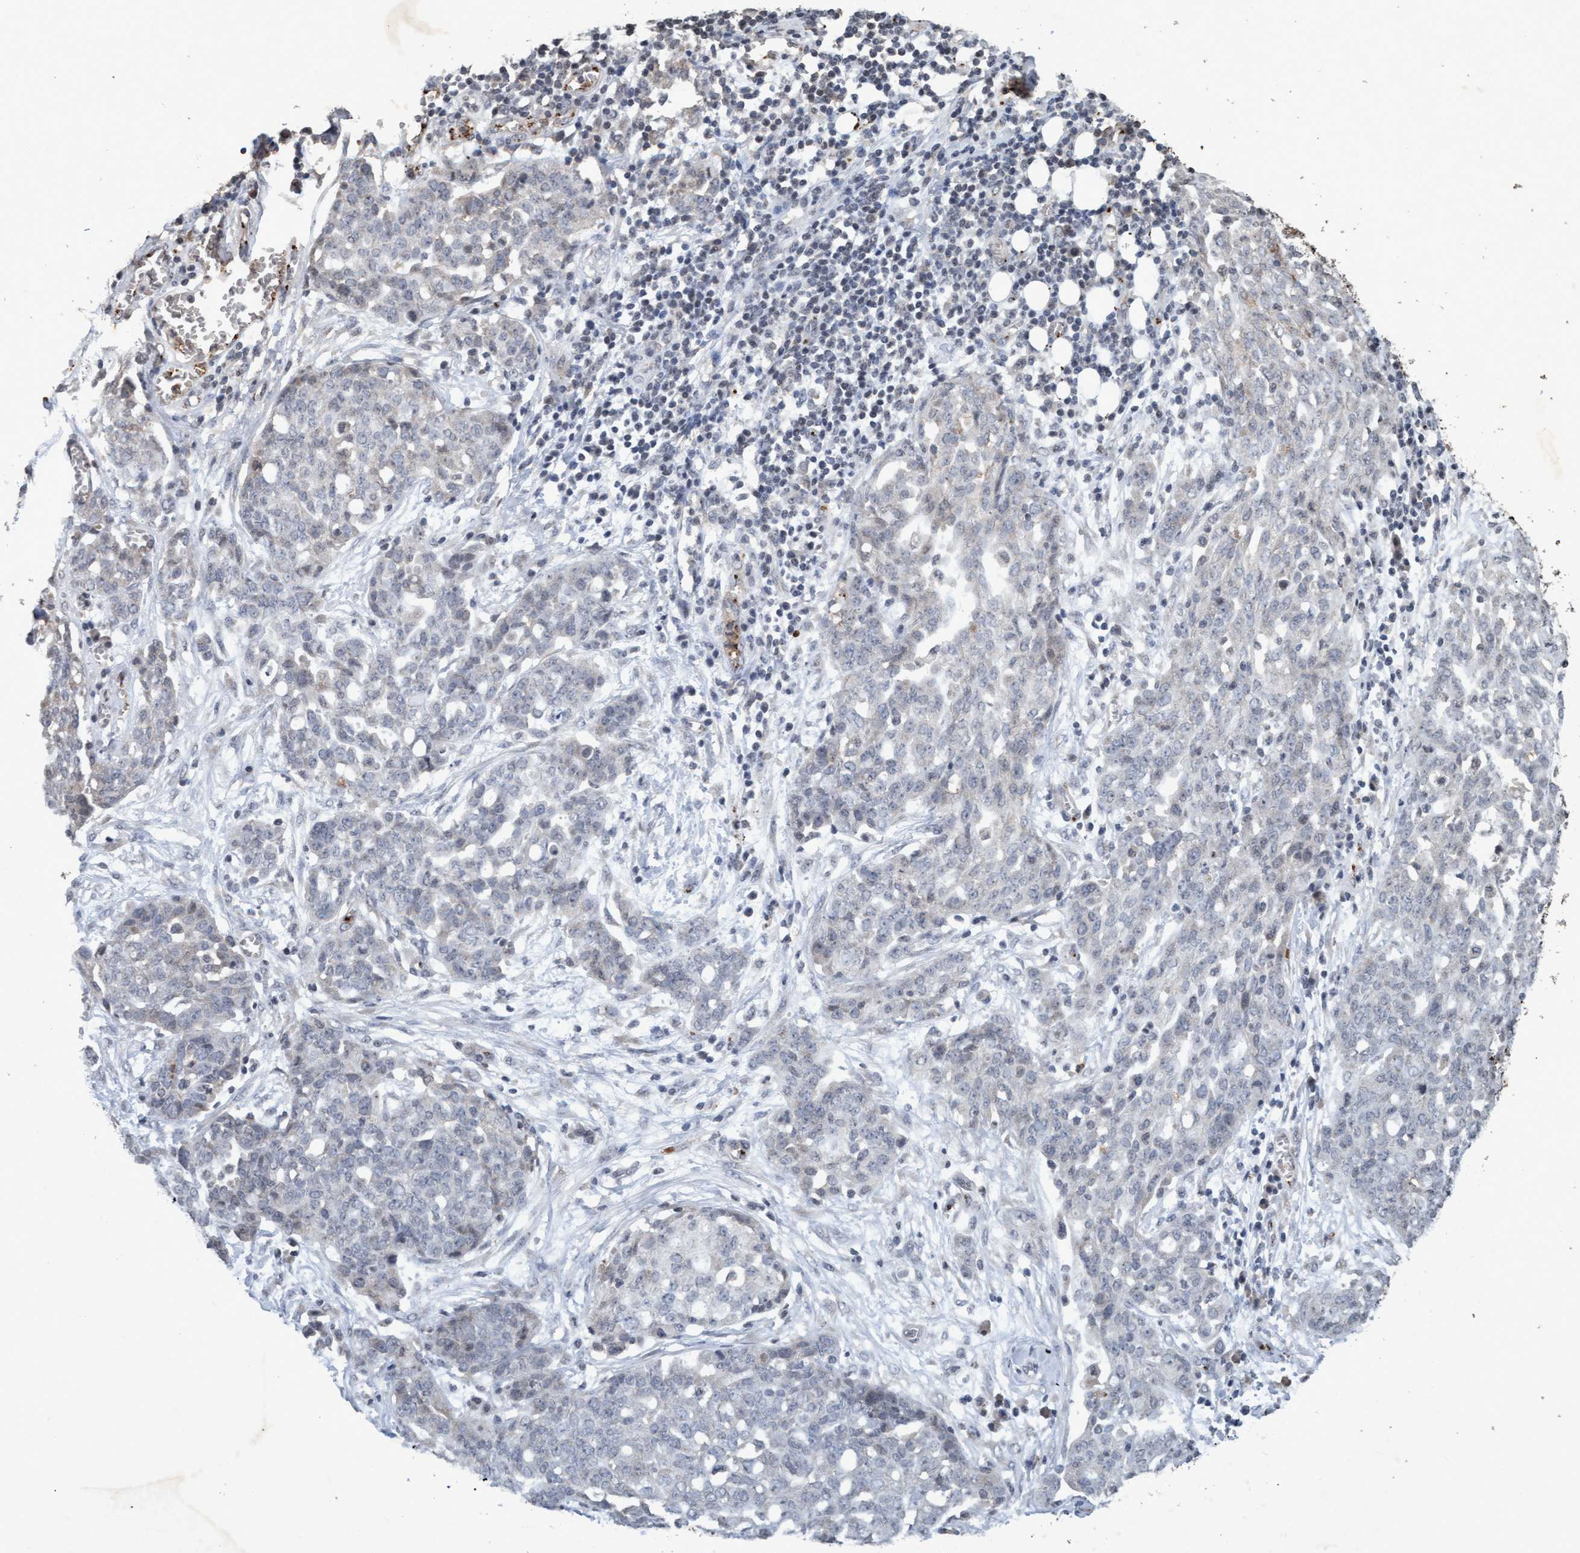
{"staining": {"intensity": "negative", "quantity": "none", "location": "none"}, "tissue": "ovarian cancer", "cell_type": "Tumor cells", "image_type": "cancer", "snomed": [{"axis": "morphology", "description": "Cystadenocarcinoma, serous, NOS"}, {"axis": "topography", "description": "Soft tissue"}, {"axis": "topography", "description": "Ovary"}], "caption": "A photomicrograph of ovarian cancer stained for a protein shows no brown staining in tumor cells.", "gene": "GALC", "patient": {"sex": "female", "age": 57}}